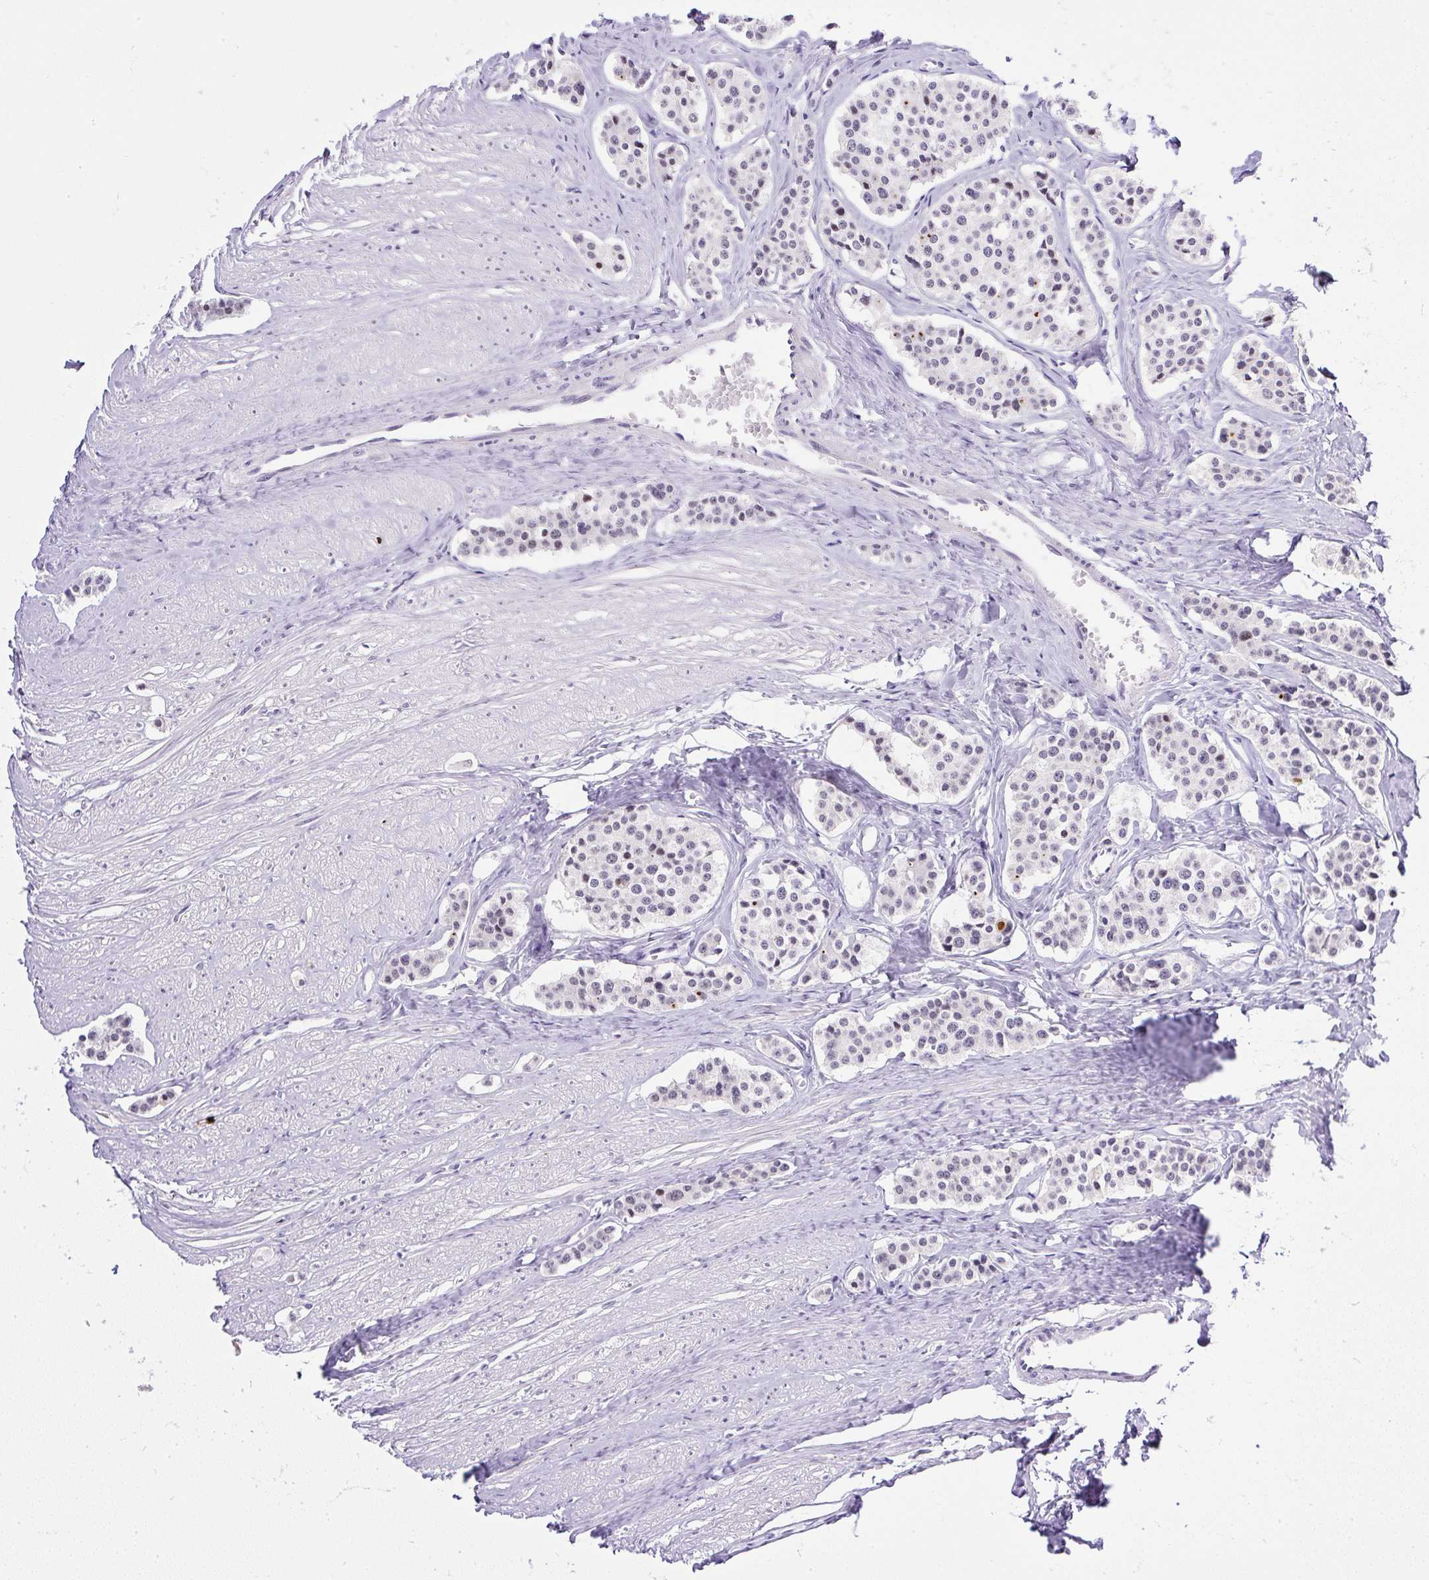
{"staining": {"intensity": "weak", "quantity": "<25%", "location": "nuclear"}, "tissue": "carcinoid", "cell_type": "Tumor cells", "image_type": "cancer", "snomed": [{"axis": "morphology", "description": "Carcinoid, malignant, NOS"}, {"axis": "topography", "description": "Small intestine"}], "caption": "DAB immunohistochemical staining of human malignant carcinoid shows no significant positivity in tumor cells.", "gene": "WNT10B", "patient": {"sex": "male", "age": 60}}